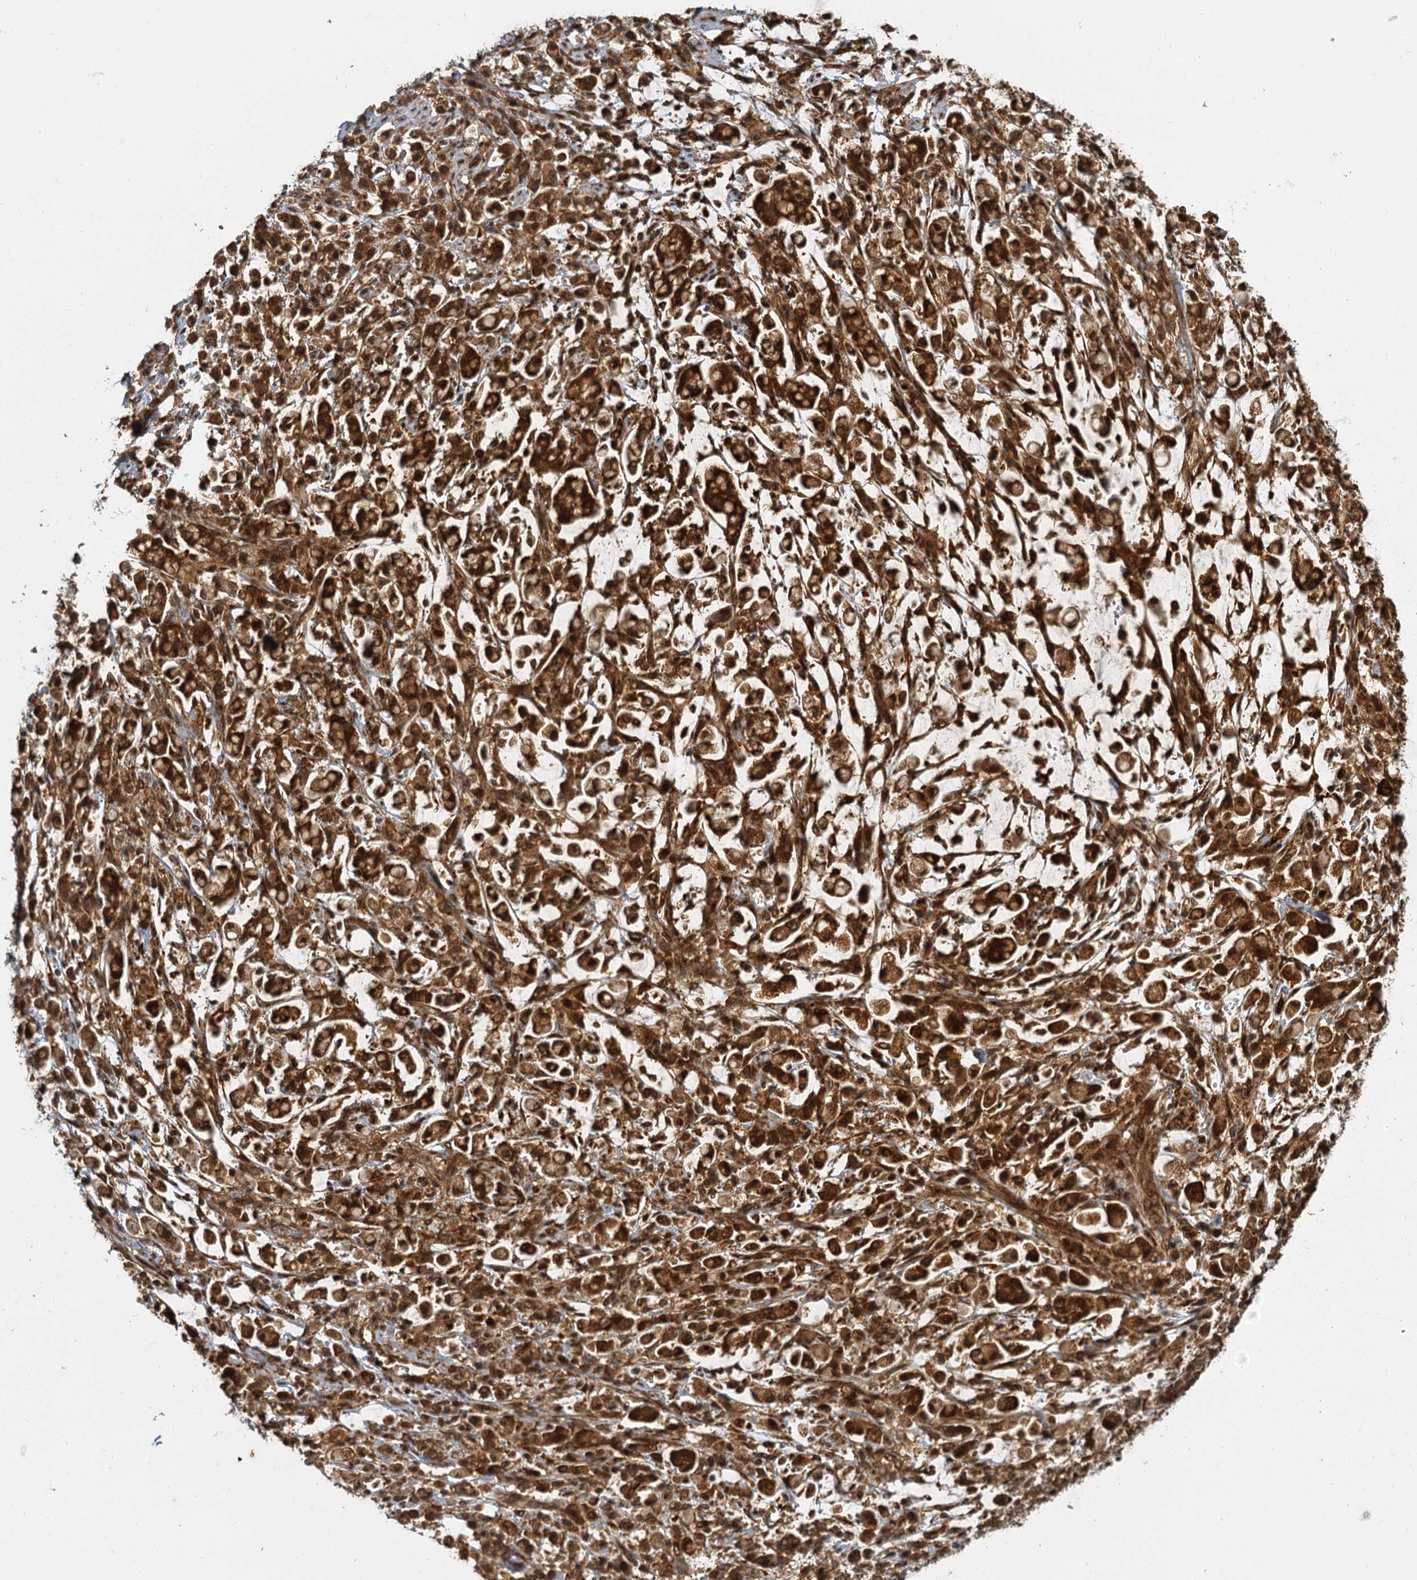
{"staining": {"intensity": "strong", "quantity": ">75%", "location": "cytoplasmic/membranous"}, "tissue": "stomach cancer", "cell_type": "Tumor cells", "image_type": "cancer", "snomed": [{"axis": "morphology", "description": "Adenocarcinoma, NOS"}, {"axis": "topography", "description": "Stomach"}], "caption": "The micrograph exhibits a brown stain indicating the presence of a protein in the cytoplasmic/membranous of tumor cells in stomach cancer.", "gene": "ZNF549", "patient": {"sex": "female", "age": 60}}